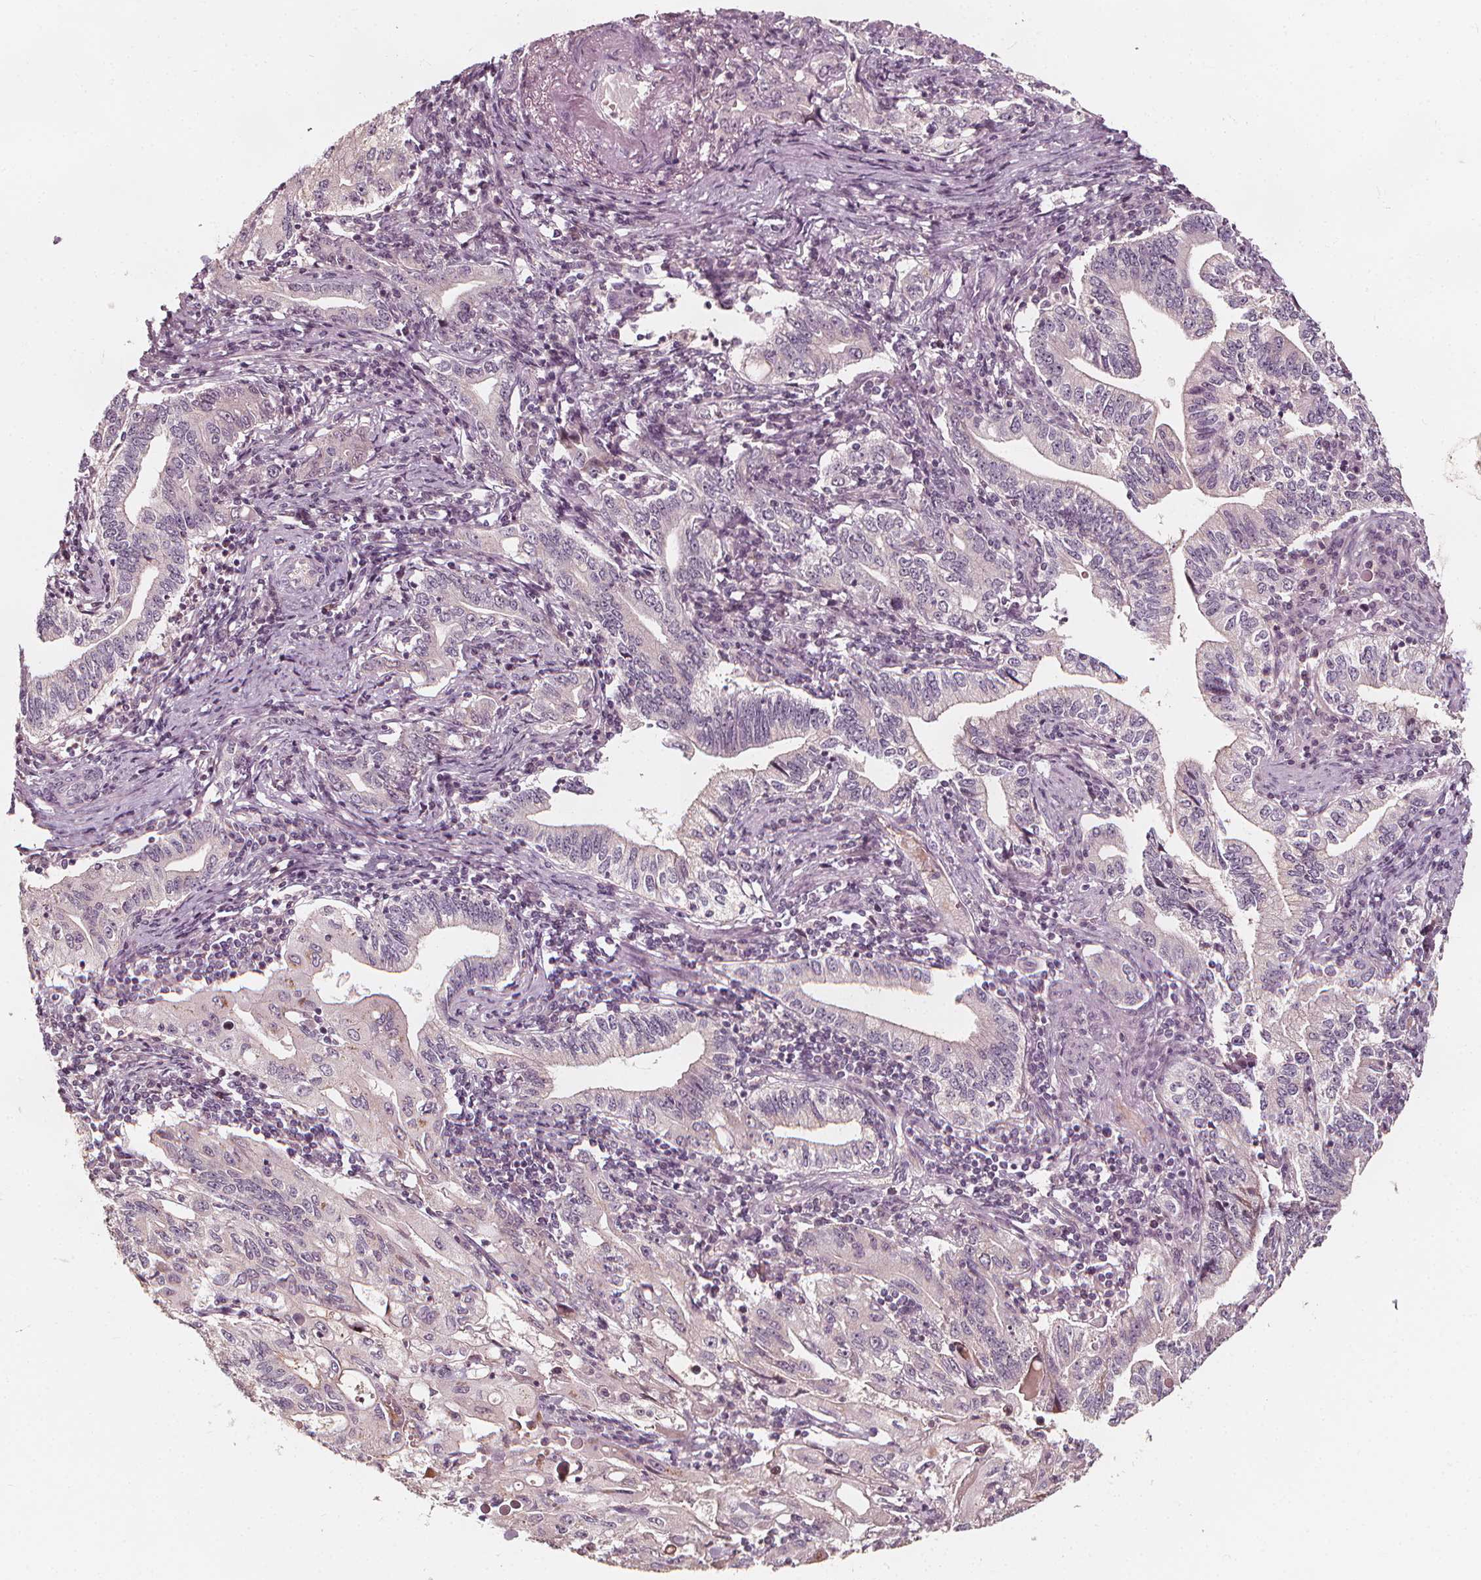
{"staining": {"intensity": "negative", "quantity": "none", "location": "none"}, "tissue": "stomach cancer", "cell_type": "Tumor cells", "image_type": "cancer", "snomed": [{"axis": "morphology", "description": "Adenocarcinoma, NOS"}, {"axis": "topography", "description": "Stomach, lower"}], "caption": "Tumor cells are negative for brown protein staining in stomach cancer (adenocarcinoma).", "gene": "NPC1L1", "patient": {"sex": "female", "age": 72}}